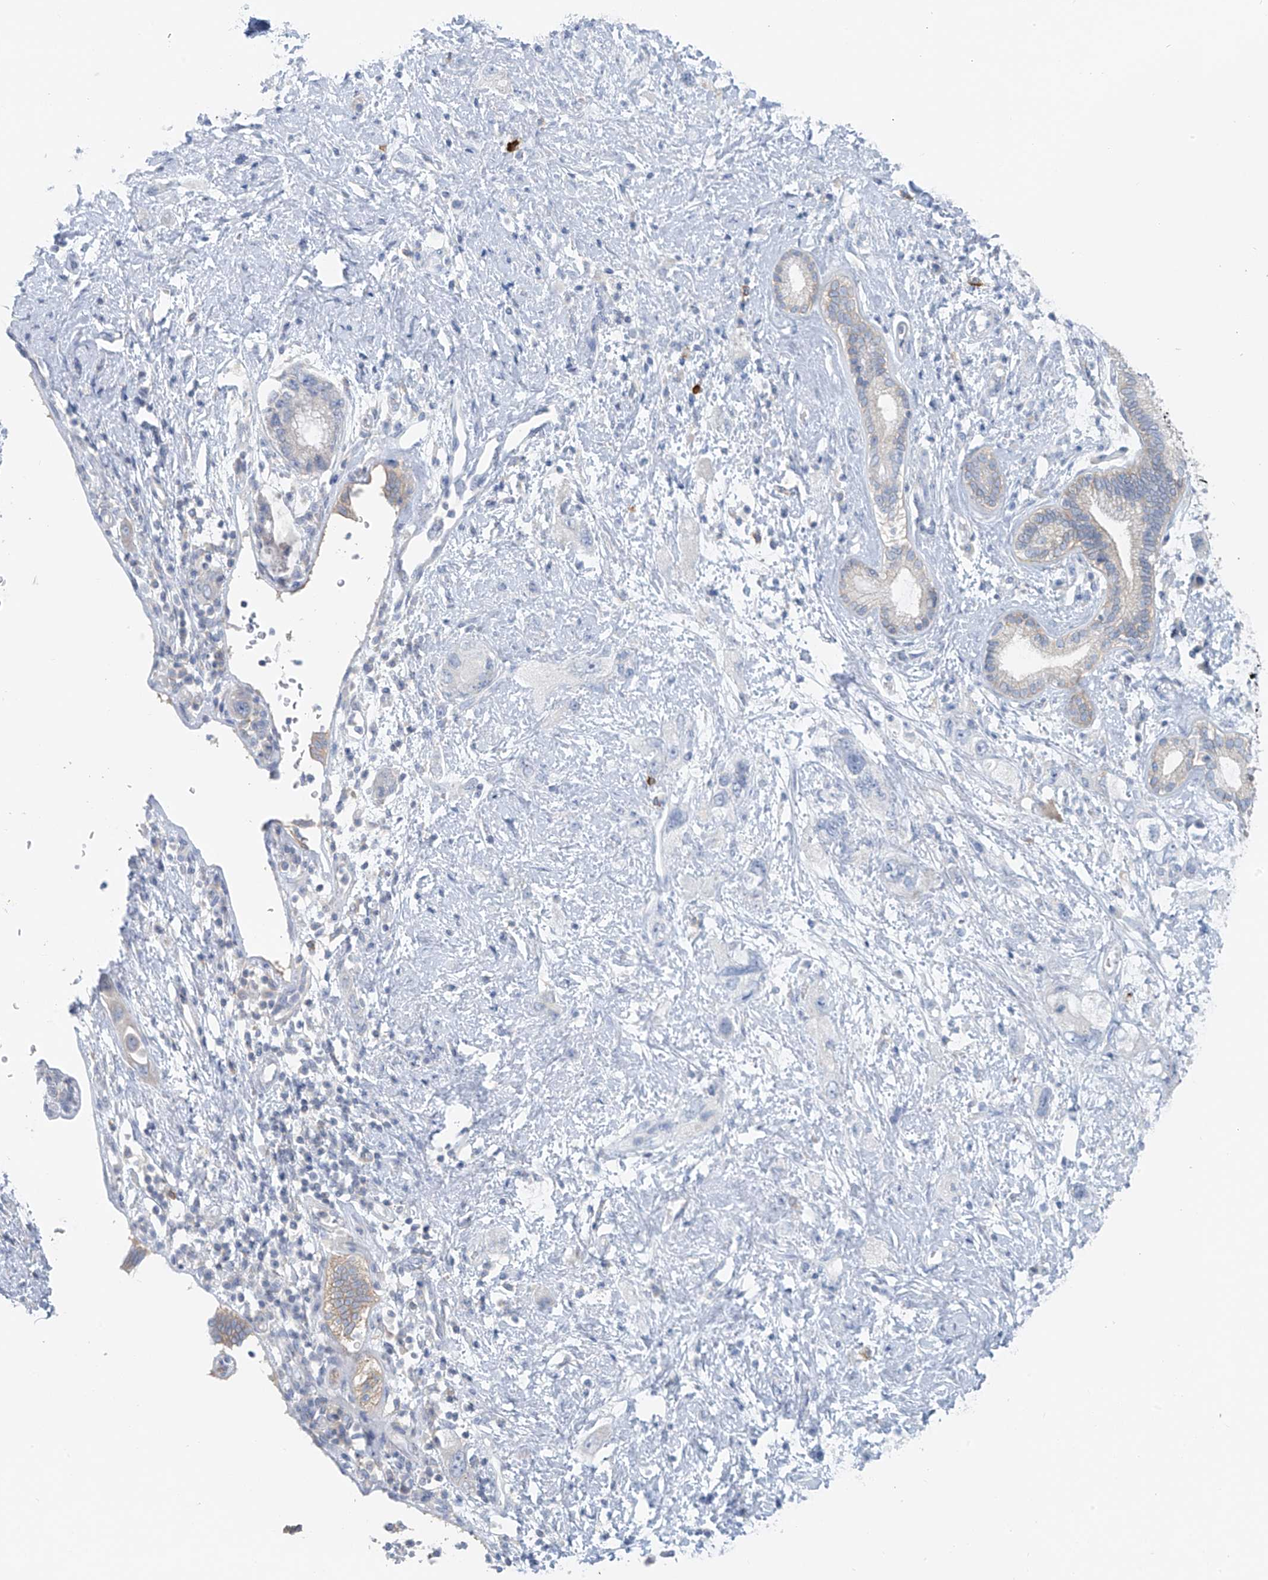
{"staining": {"intensity": "negative", "quantity": "none", "location": "none"}, "tissue": "pancreatic cancer", "cell_type": "Tumor cells", "image_type": "cancer", "snomed": [{"axis": "morphology", "description": "Adenocarcinoma, NOS"}, {"axis": "topography", "description": "Pancreas"}], "caption": "Protein analysis of adenocarcinoma (pancreatic) shows no significant positivity in tumor cells.", "gene": "POMGNT2", "patient": {"sex": "female", "age": 73}}